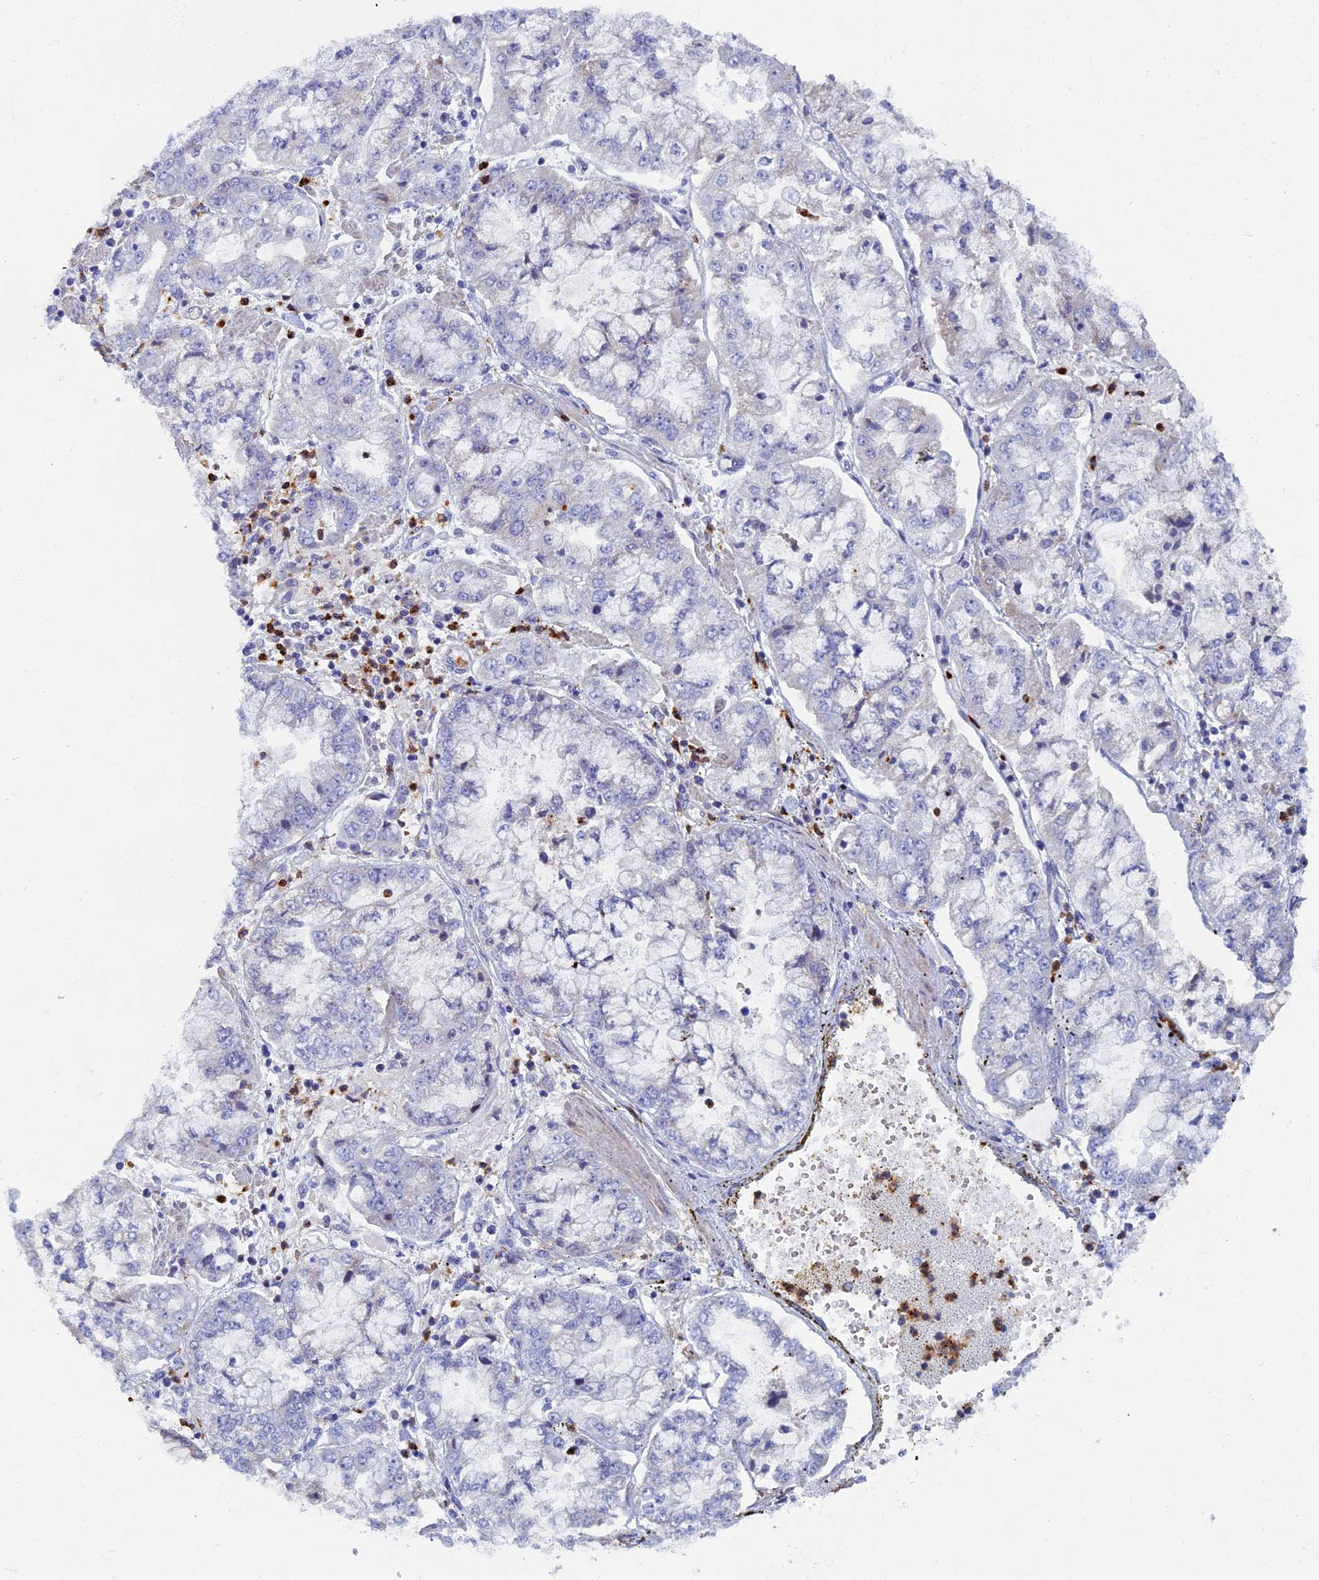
{"staining": {"intensity": "negative", "quantity": "none", "location": "none"}, "tissue": "stomach cancer", "cell_type": "Tumor cells", "image_type": "cancer", "snomed": [{"axis": "morphology", "description": "Adenocarcinoma, NOS"}, {"axis": "topography", "description": "Stomach"}], "caption": "Tumor cells are negative for brown protein staining in stomach cancer.", "gene": "TNK2", "patient": {"sex": "male", "age": 76}}